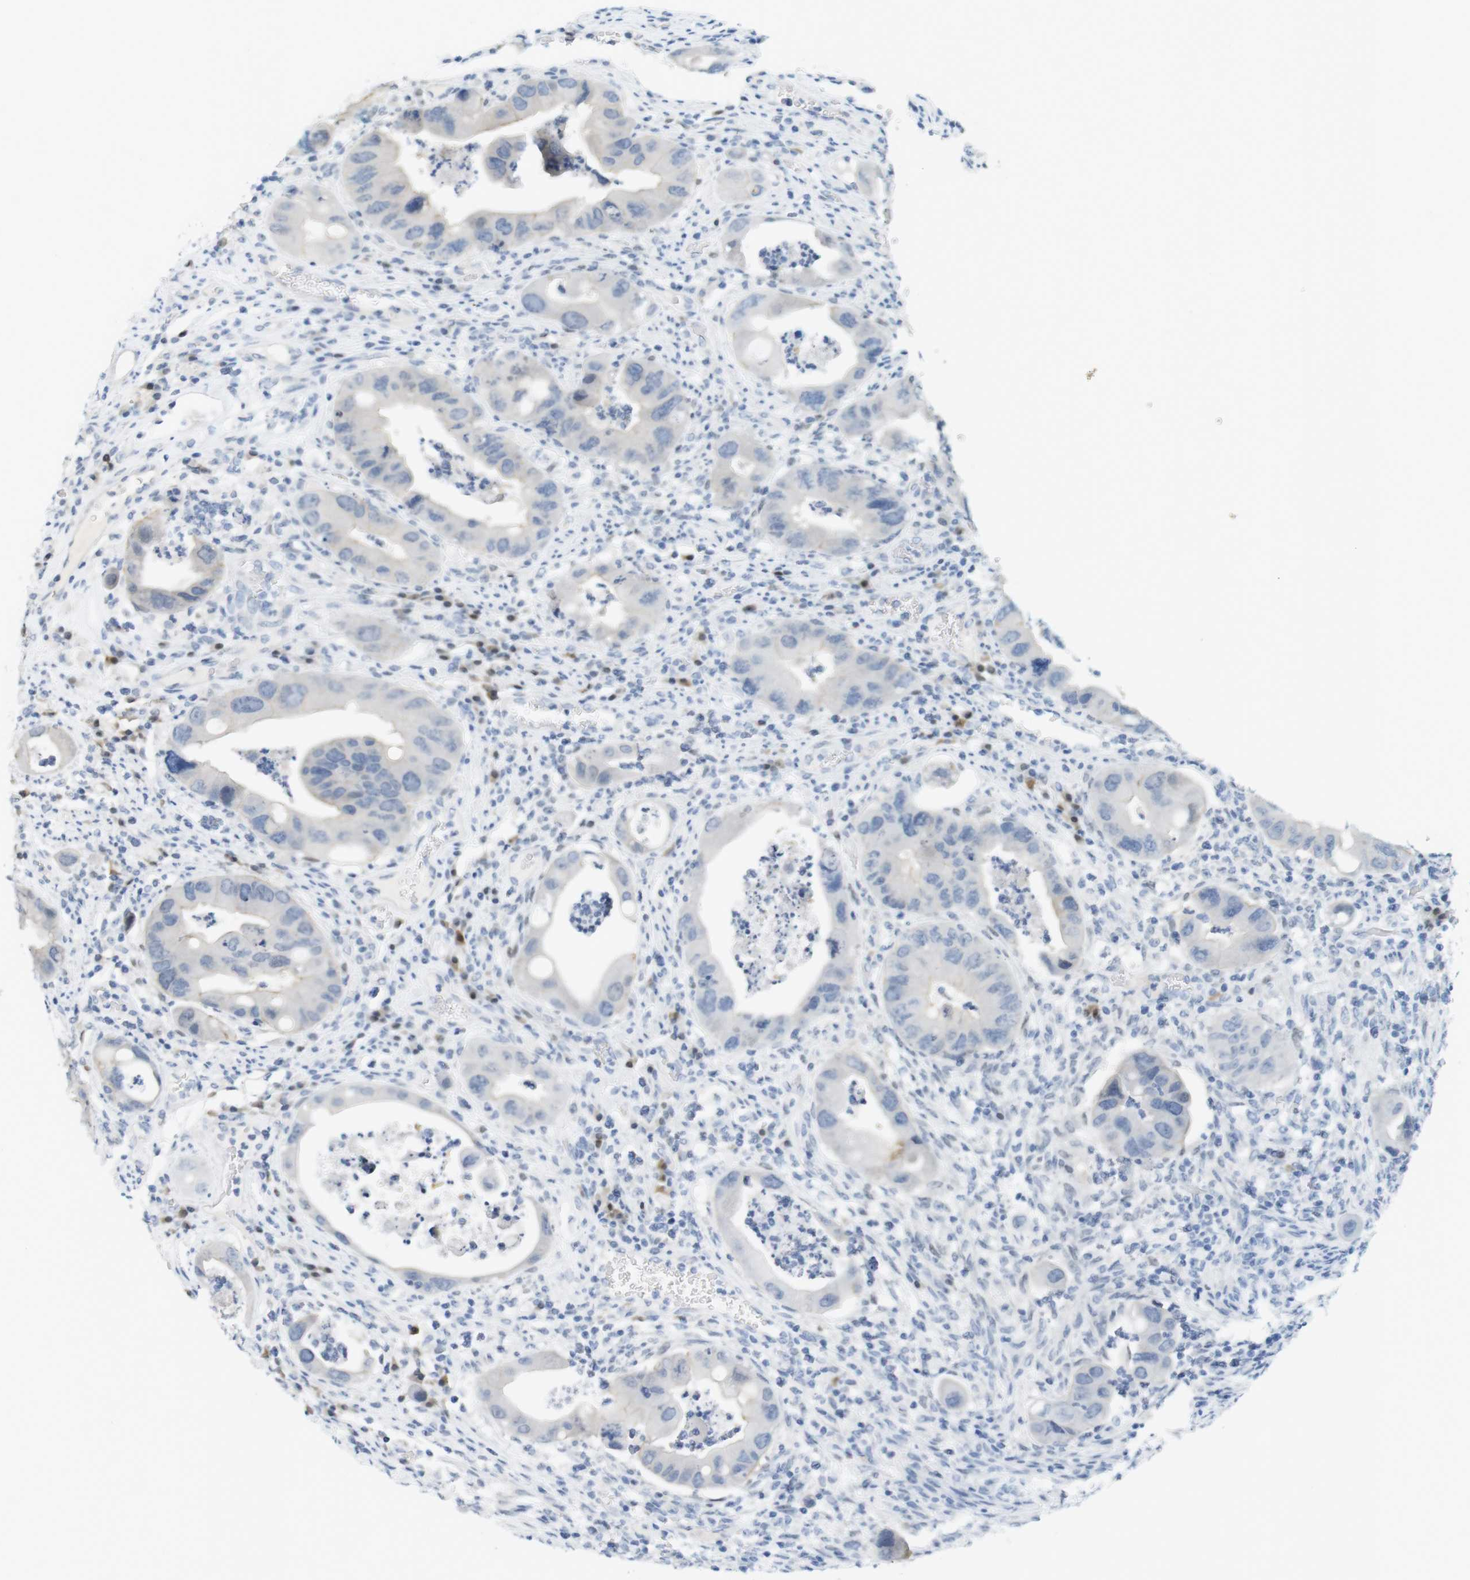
{"staining": {"intensity": "negative", "quantity": "none", "location": "none"}, "tissue": "colorectal cancer", "cell_type": "Tumor cells", "image_type": "cancer", "snomed": [{"axis": "morphology", "description": "Adenocarcinoma, NOS"}, {"axis": "topography", "description": "Rectum"}], "caption": "High magnification brightfield microscopy of adenocarcinoma (colorectal) stained with DAB (3,3'-diaminobenzidine) (brown) and counterstained with hematoxylin (blue): tumor cells show no significant positivity.", "gene": "CREB3L2", "patient": {"sex": "female", "age": 57}}